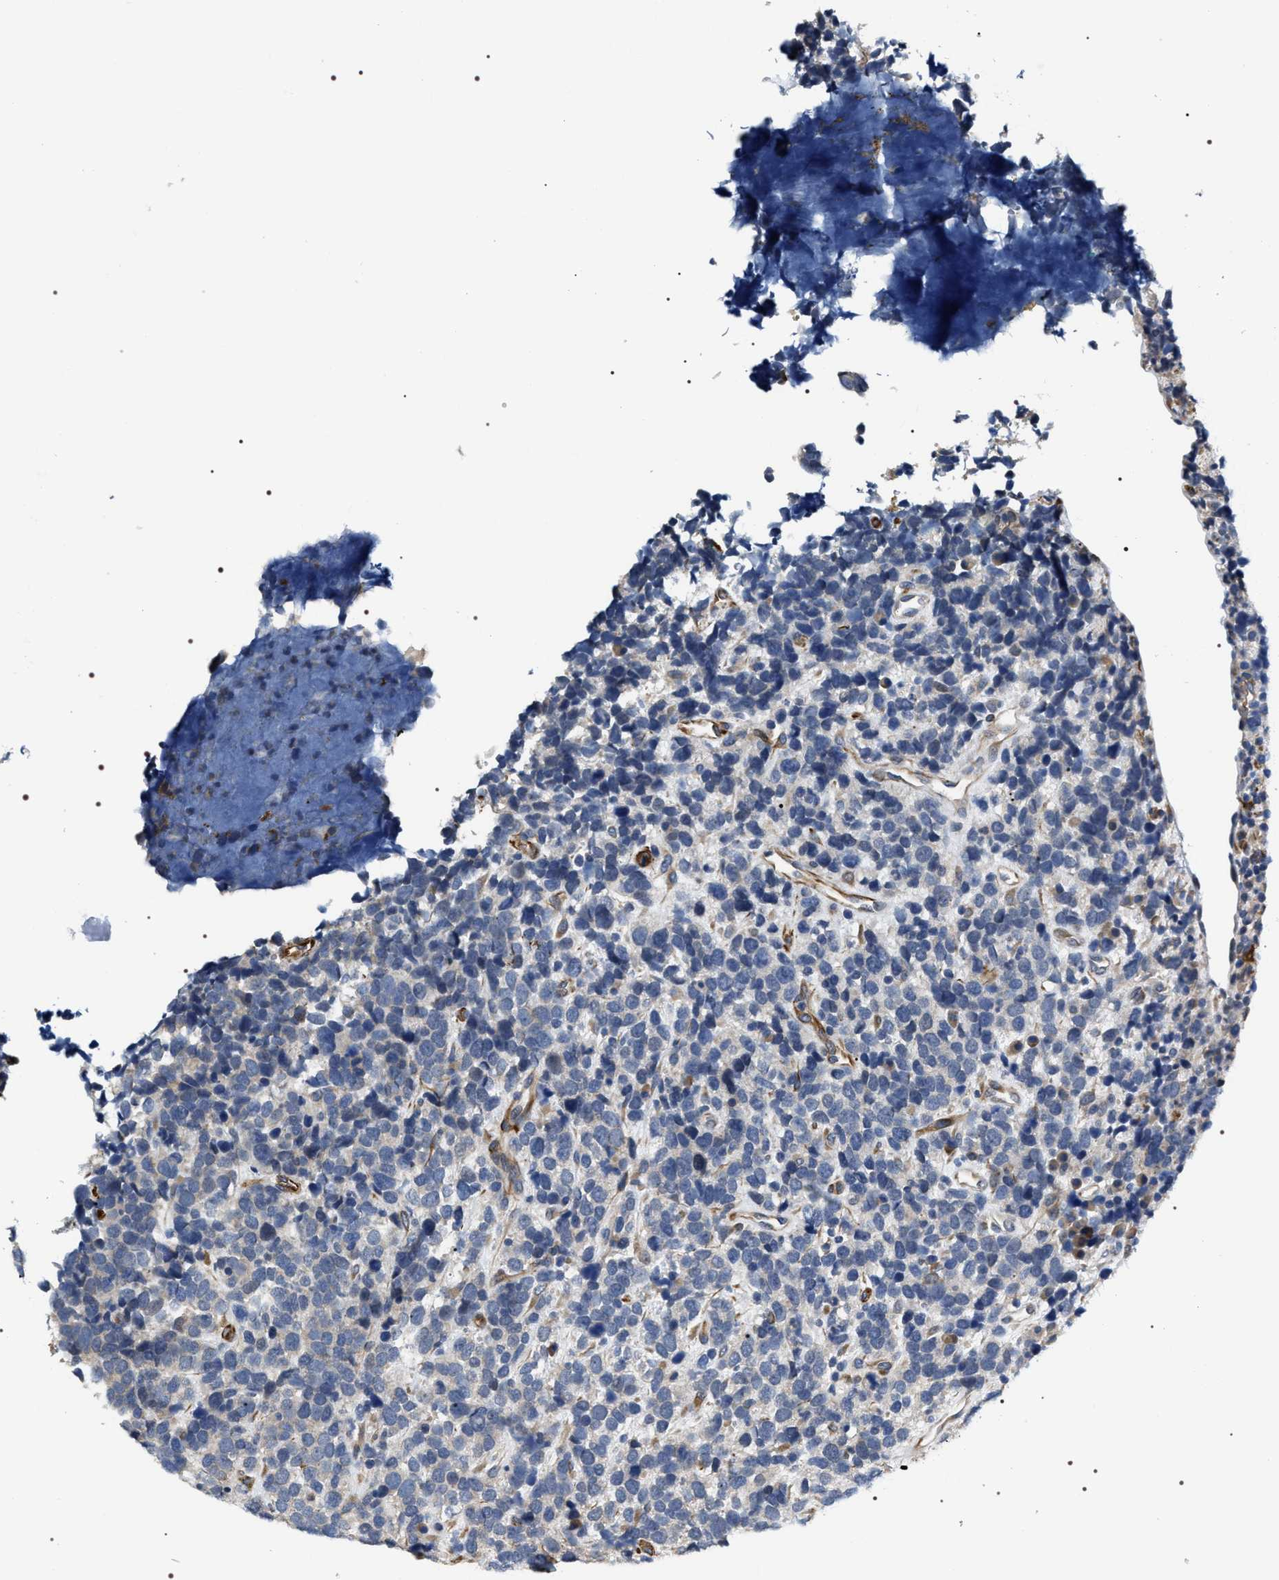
{"staining": {"intensity": "negative", "quantity": "none", "location": "none"}, "tissue": "urothelial cancer", "cell_type": "Tumor cells", "image_type": "cancer", "snomed": [{"axis": "morphology", "description": "Urothelial carcinoma, High grade"}, {"axis": "topography", "description": "Urinary bladder"}], "caption": "A histopathology image of urothelial cancer stained for a protein reveals no brown staining in tumor cells.", "gene": "PKD1L1", "patient": {"sex": "female", "age": 82}}